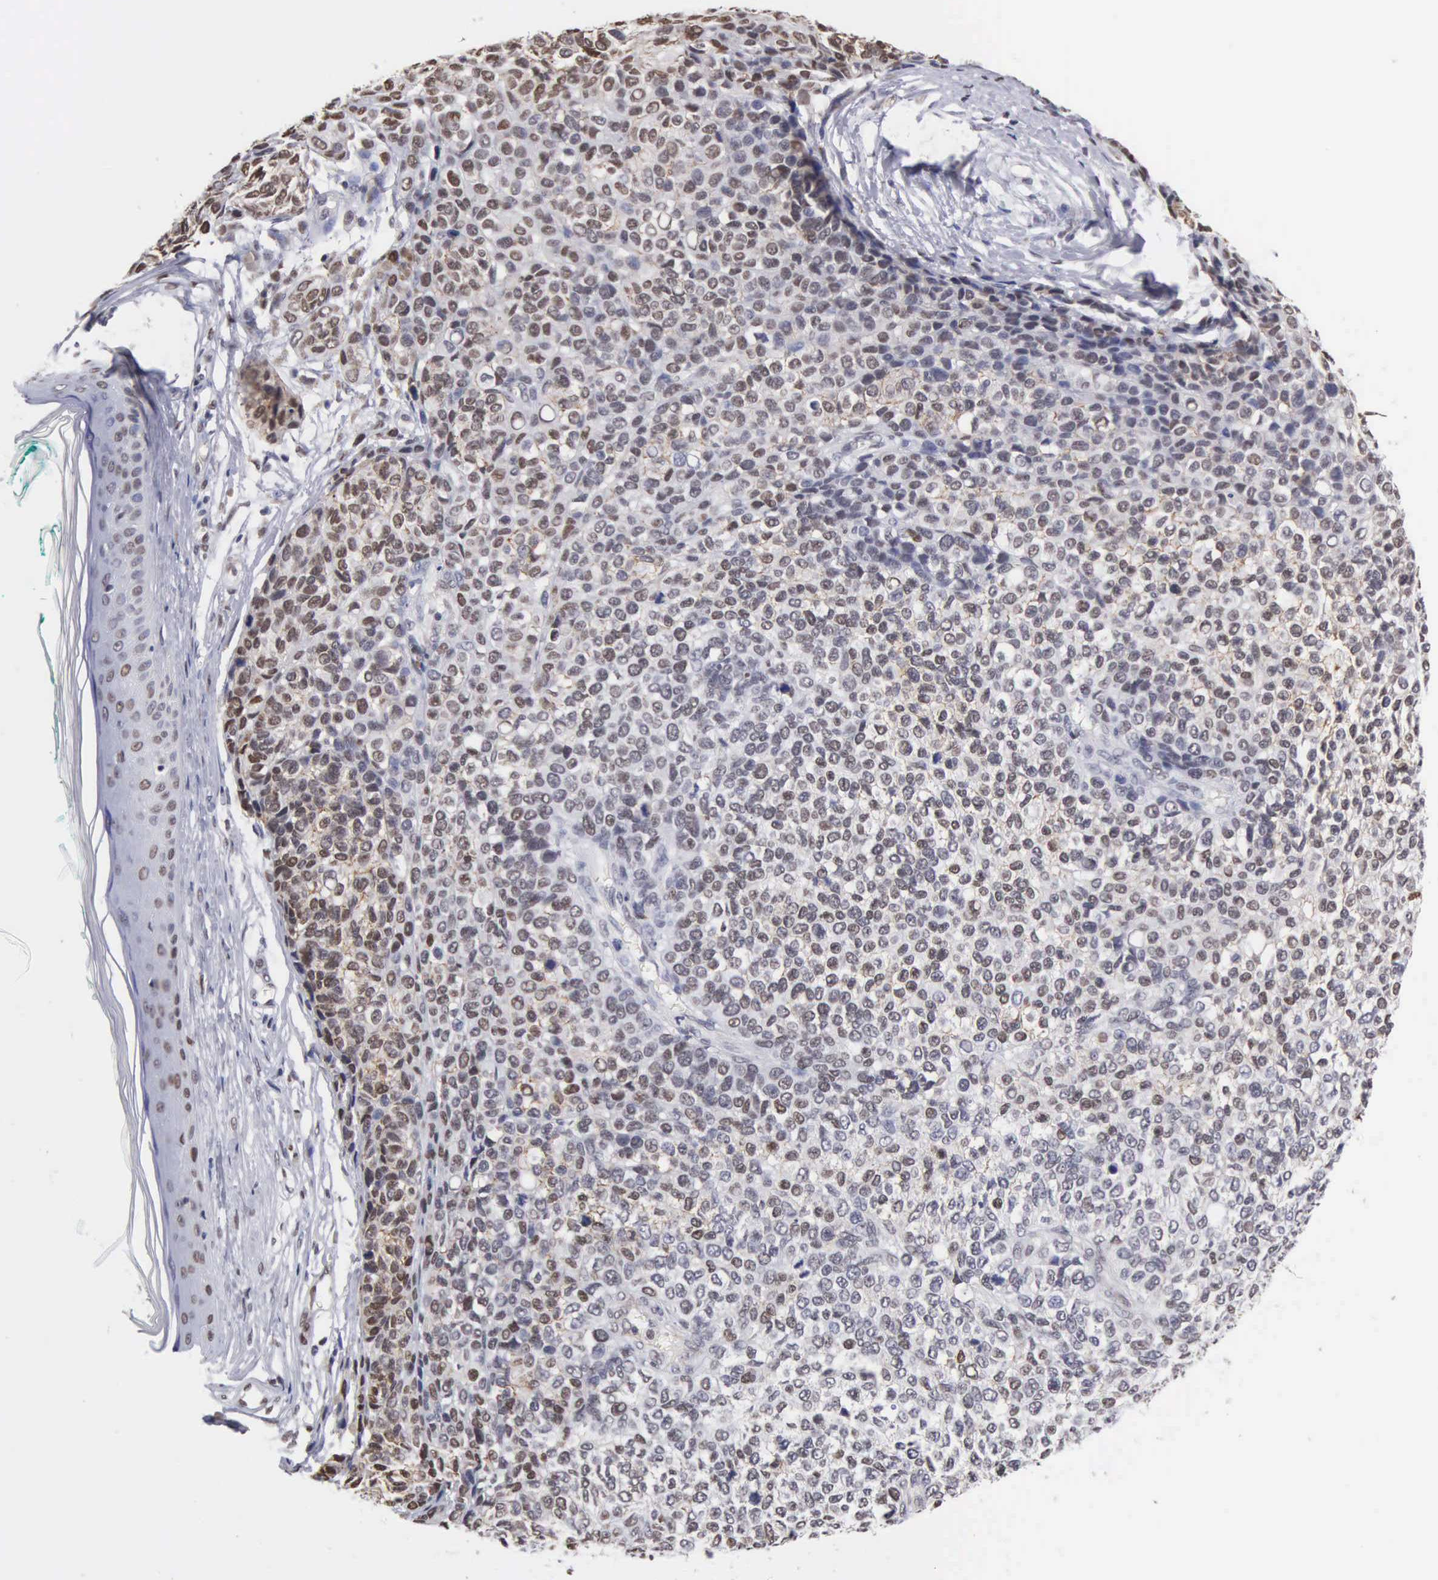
{"staining": {"intensity": "weak", "quantity": "25%-75%", "location": "nuclear"}, "tissue": "melanoma", "cell_type": "Tumor cells", "image_type": "cancer", "snomed": [{"axis": "morphology", "description": "Malignant melanoma, NOS"}, {"axis": "topography", "description": "Skin"}], "caption": "A brown stain labels weak nuclear positivity of a protein in melanoma tumor cells.", "gene": "CCNG1", "patient": {"sex": "female", "age": 85}}